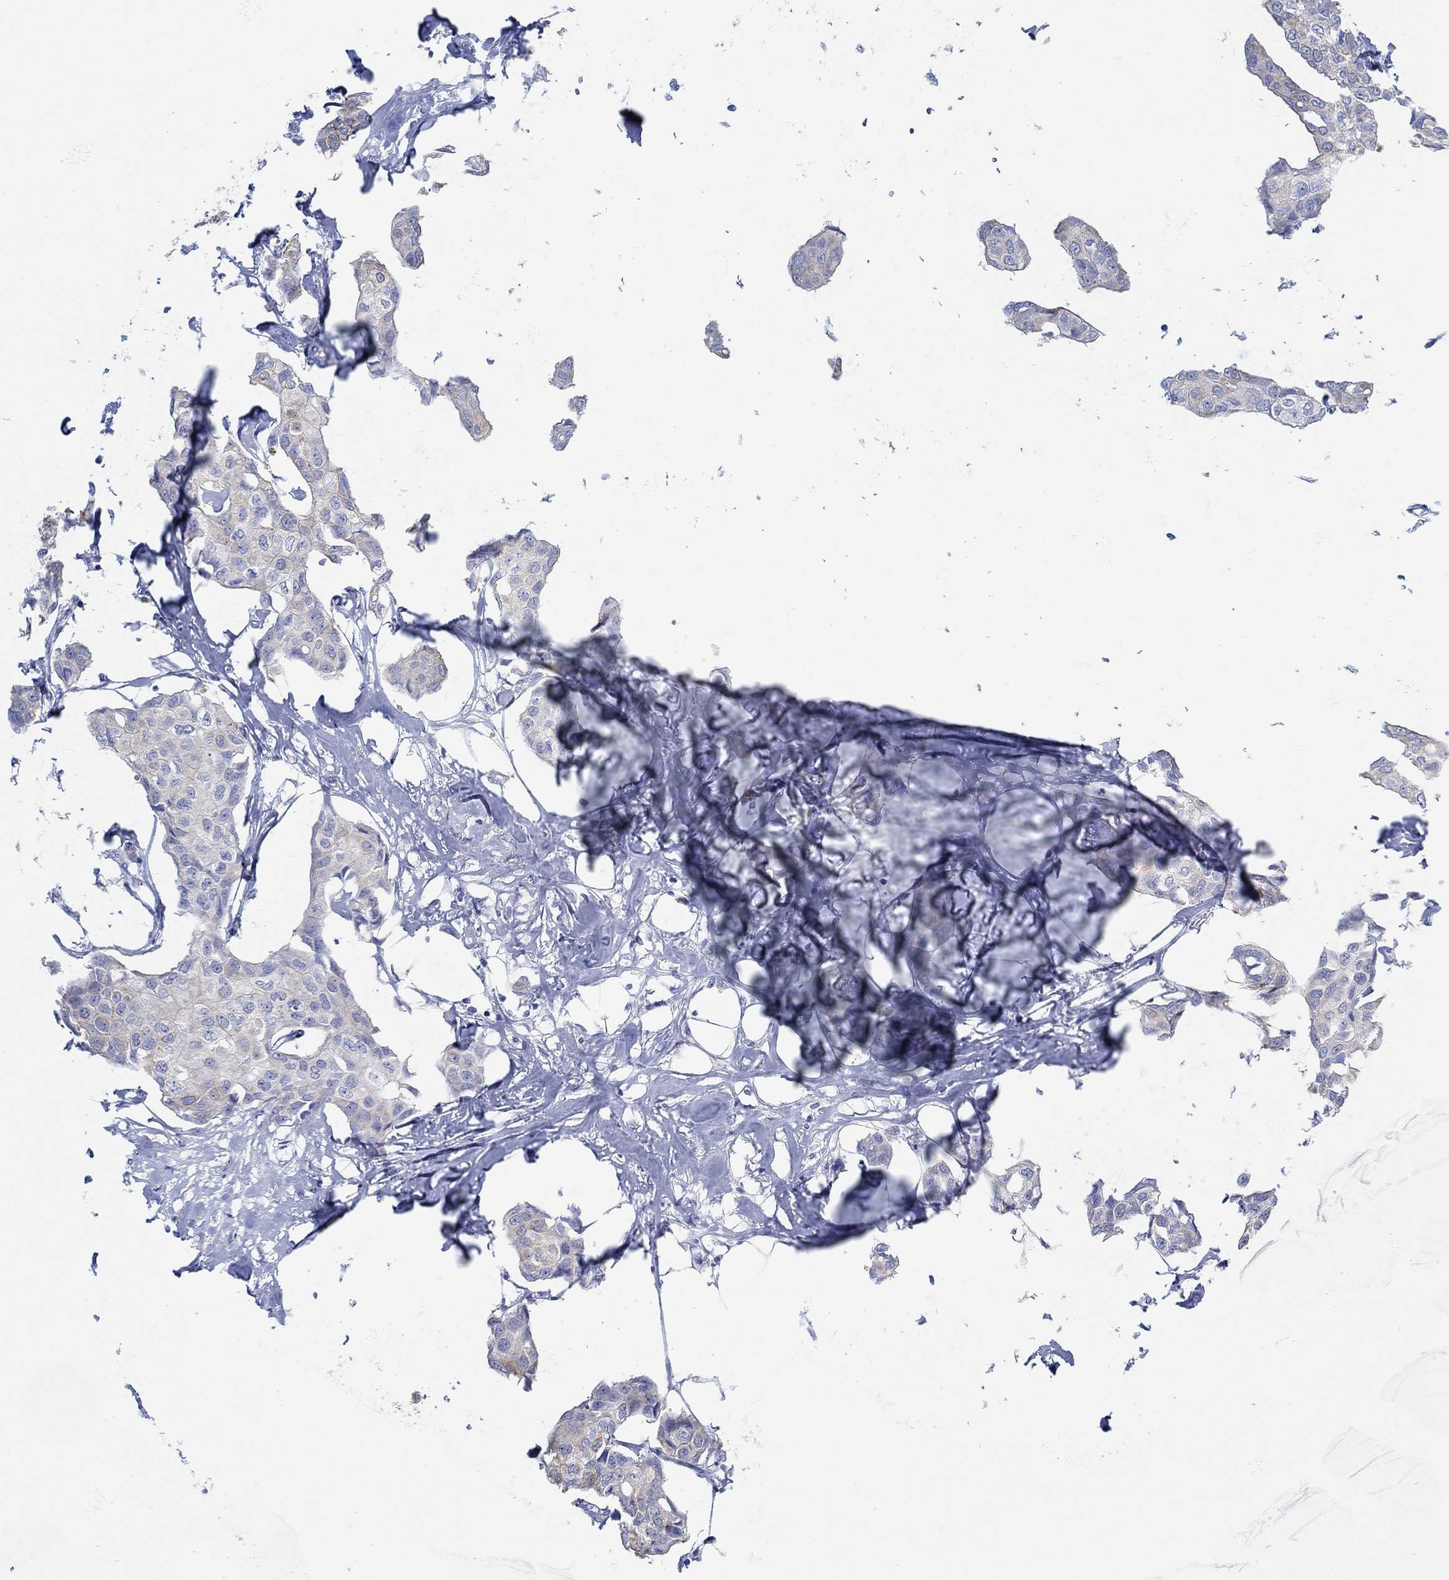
{"staining": {"intensity": "negative", "quantity": "none", "location": "none"}, "tissue": "breast cancer", "cell_type": "Tumor cells", "image_type": "cancer", "snomed": [{"axis": "morphology", "description": "Duct carcinoma"}, {"axis": "topography", "description": "Breast"}], "caption": "An IHC photomicrograph of breast infiltrating ductal carcinoma is shown. There is no staining in tumor cells of breast infiltrating ductal carcinoma.", "gene": "AK8", "patient": {"sex": "female", "age": 80}}